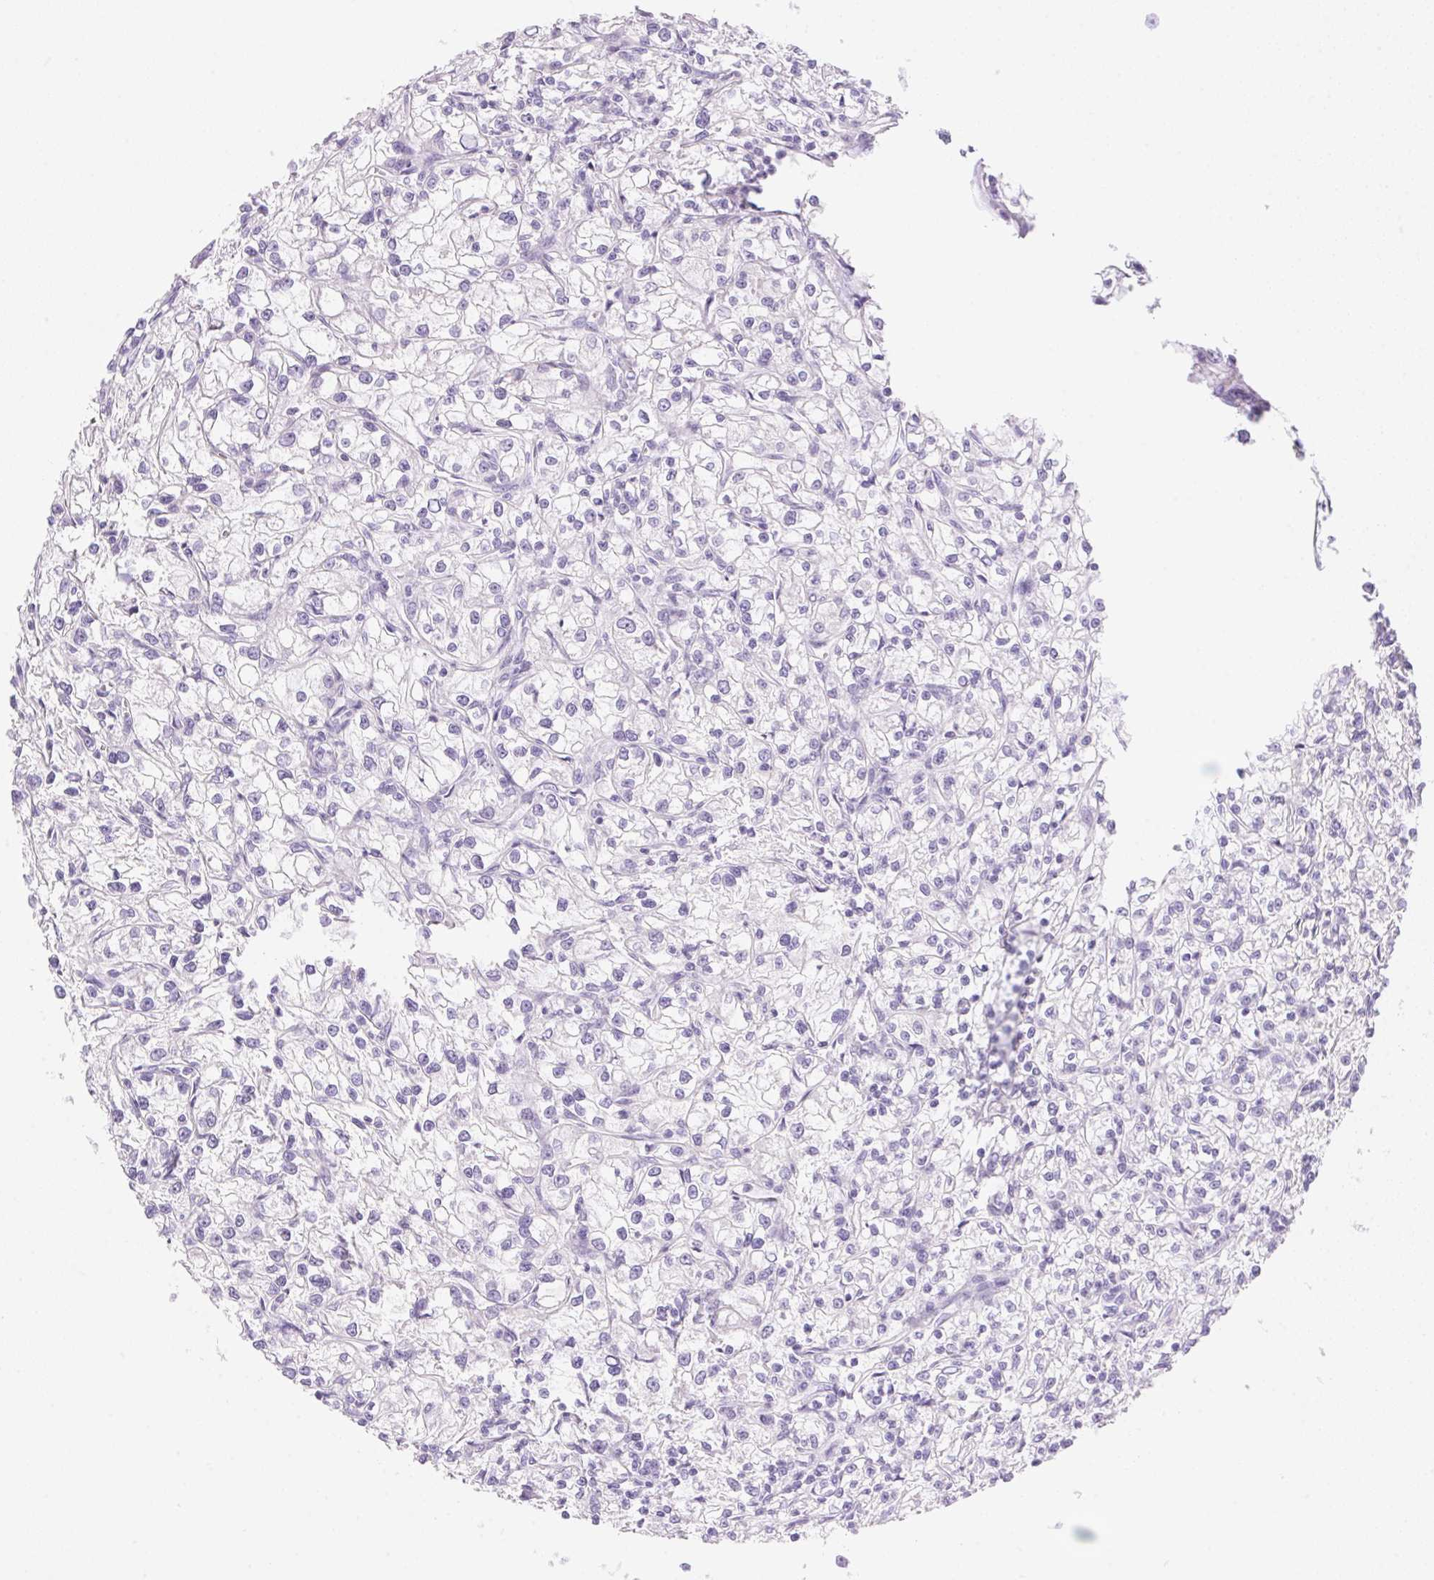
{"staining": {"intensity": "negative", "quantity": "none", "location": "none"}, "tissue": "renal cancer", "cell_type": "Tumor cells", "image_type": "cancer", "snomed": [{"axis": "morphology", "description": "Adenocarcinoma, NOS"}, {"axis": "topography", "description": "Kidney"}], "caption": "IHC photomicrograph of human adenocarcinoma (renal) stained for a protein (brown), which reveals no expression in tumor cells.", "gene": "DHCR24", "patient": {"sex": "female", "age": 59}}